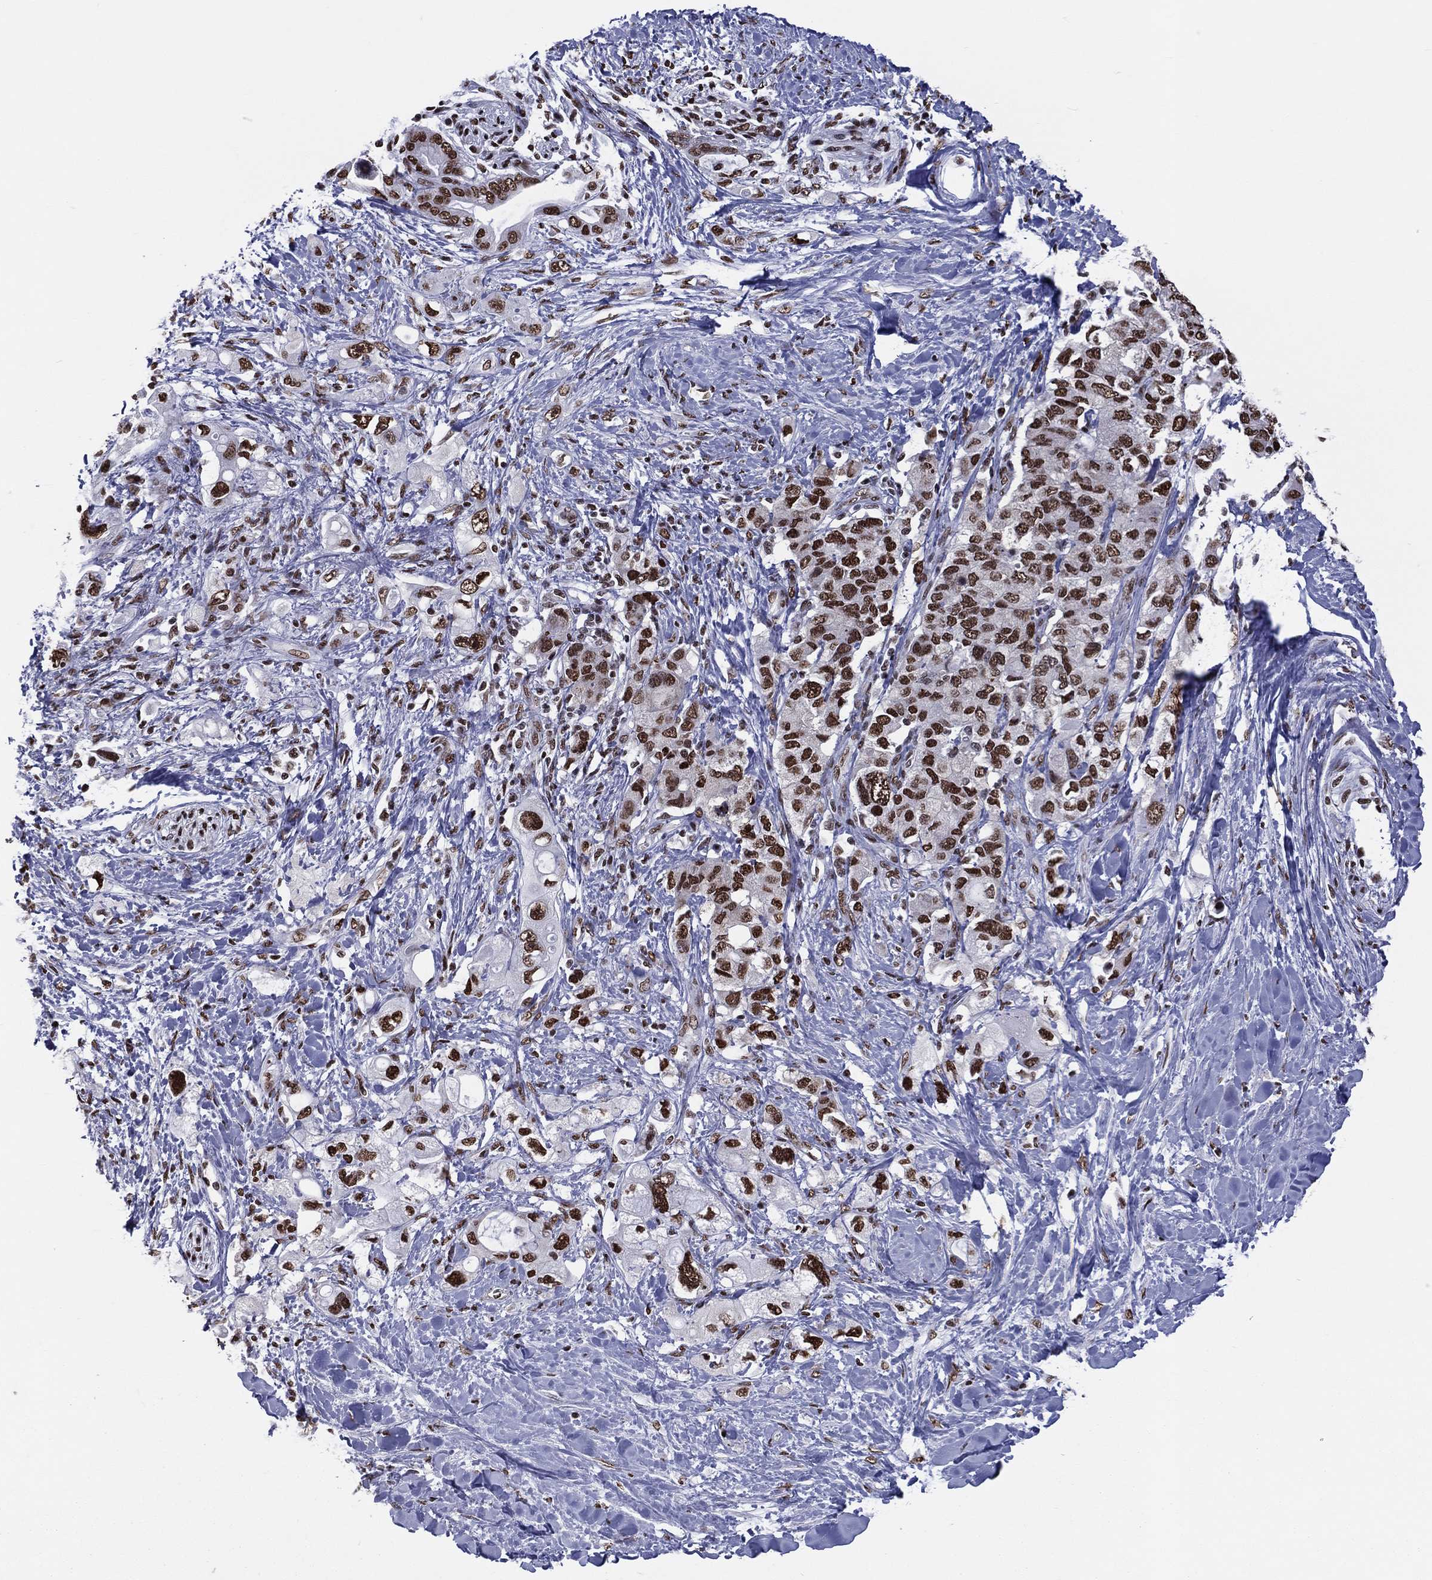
{"staining": {"intensity": "strong", "quantity": ">75%", "location": "nuclear"}, "tissue": "pancreatic cancer", "cell_type": "Tumor cells", "image_type": "cancer", "snomed": [{"axis": "morphology", "description": "Adenocarcinoma, NOS"}, {"axis": "topography", "description": "Pancreas"}], "caption": "A photomicrograph showing strong nuclear positivity in about >75% of tumor cells in pancreatic cancer (adenocarcinoma), as visualized by brown immunohistochemical staining.", "gene": "ZNF7", "patient": {"sex": "female", "age": 56}}